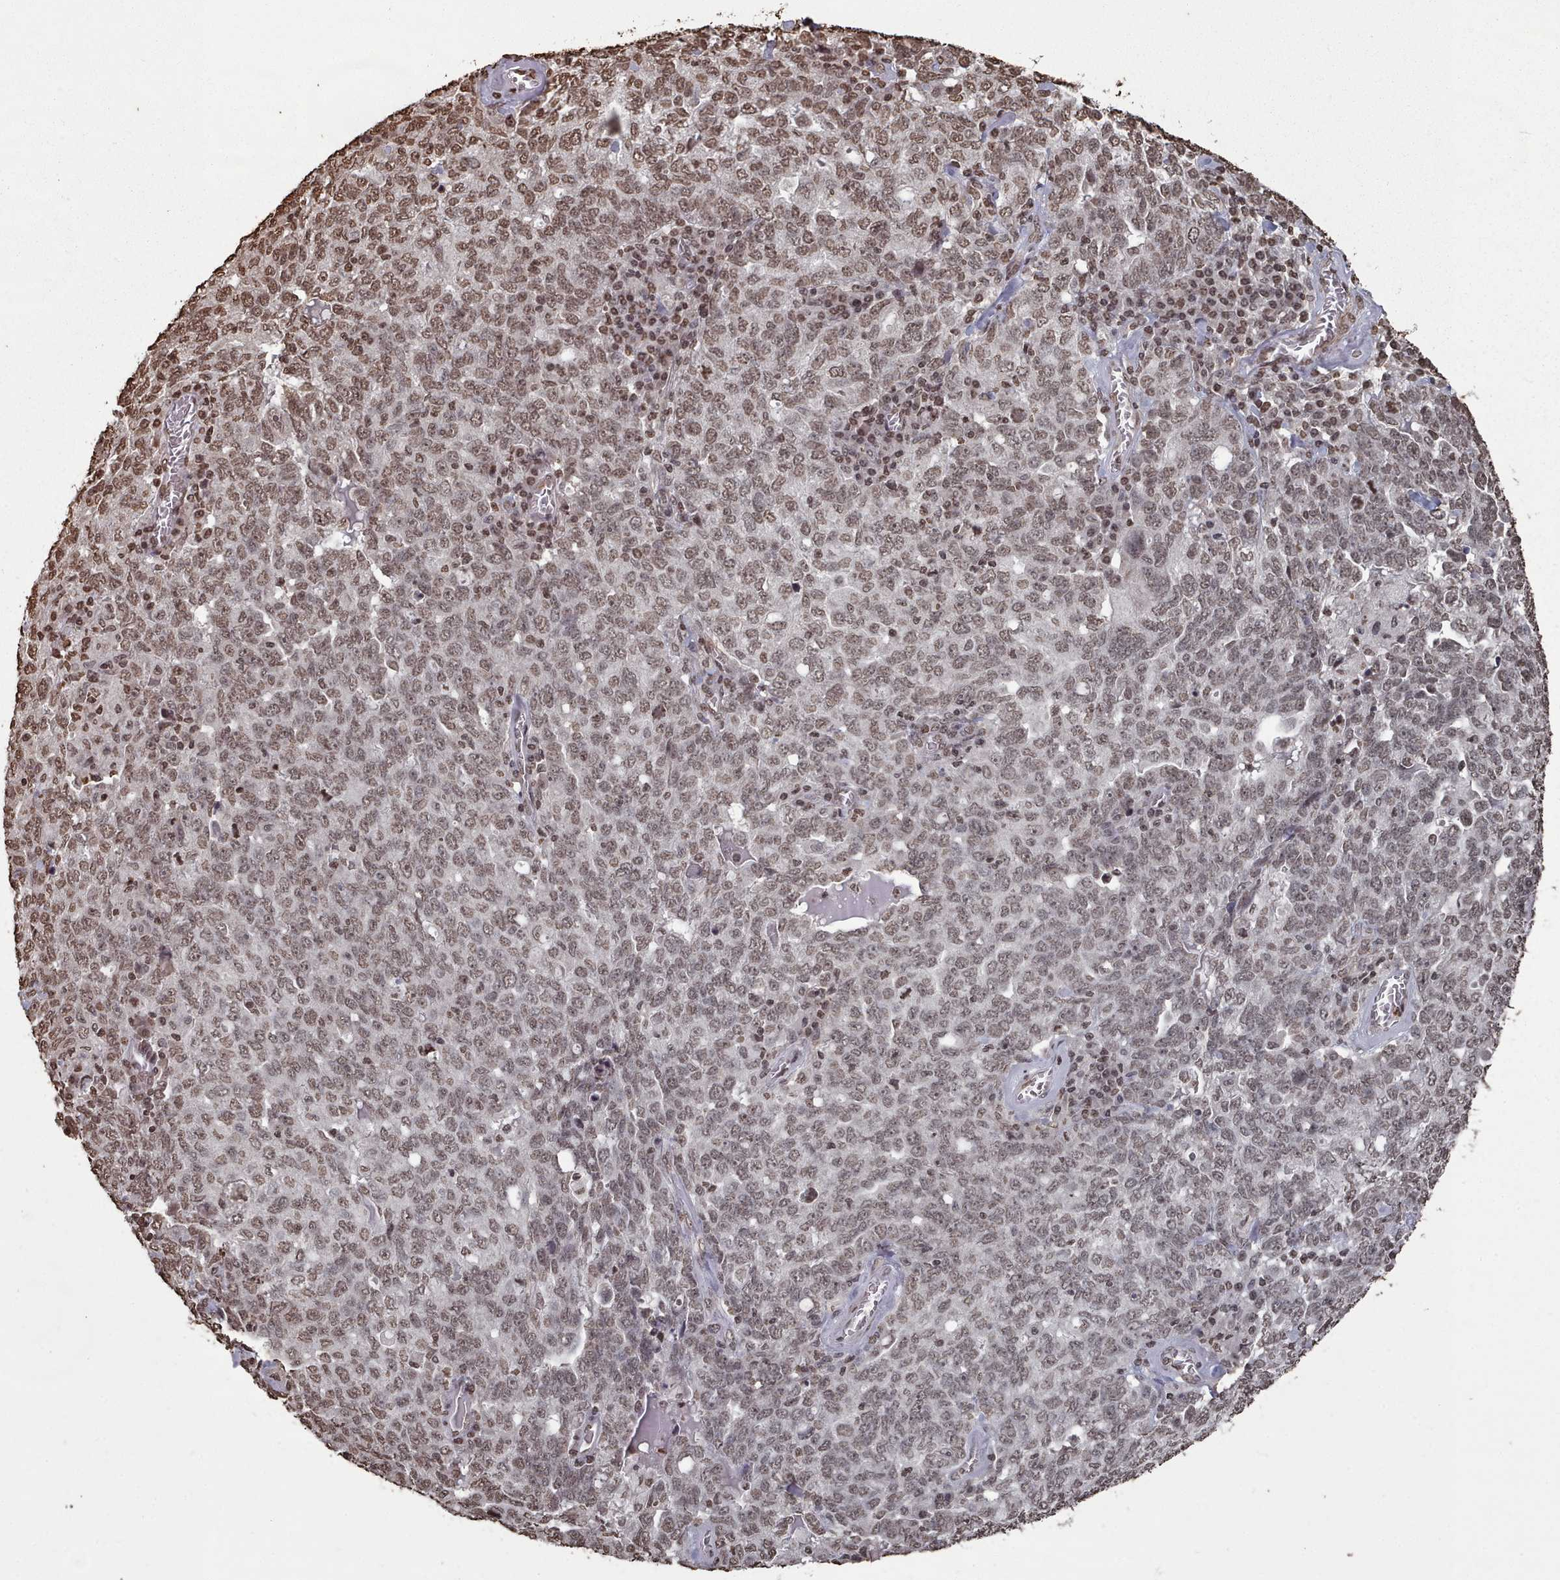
{"staining": {"intensity": "moderate", "quantity": ">75%", "location": "nuclear"}, "tissue": "ovarian cancer", "cell_type": "Tumor cells", "image_type": "cancer", "snomed": [{"axis": "morphology", "description": "Carcinoma, endometroid"}, {"axis": "topography", "description": "Ovary"}], "caption": "Tumor cells demonstrate moderate nuclear expression in about >75% of cells in ovarian endometroid carcinoma. (brown staining indicates protein expression, while blue staining denotes nuclei).", "gene": "PLEKHG5", "patient": {"sex": "female", "age": 62}}